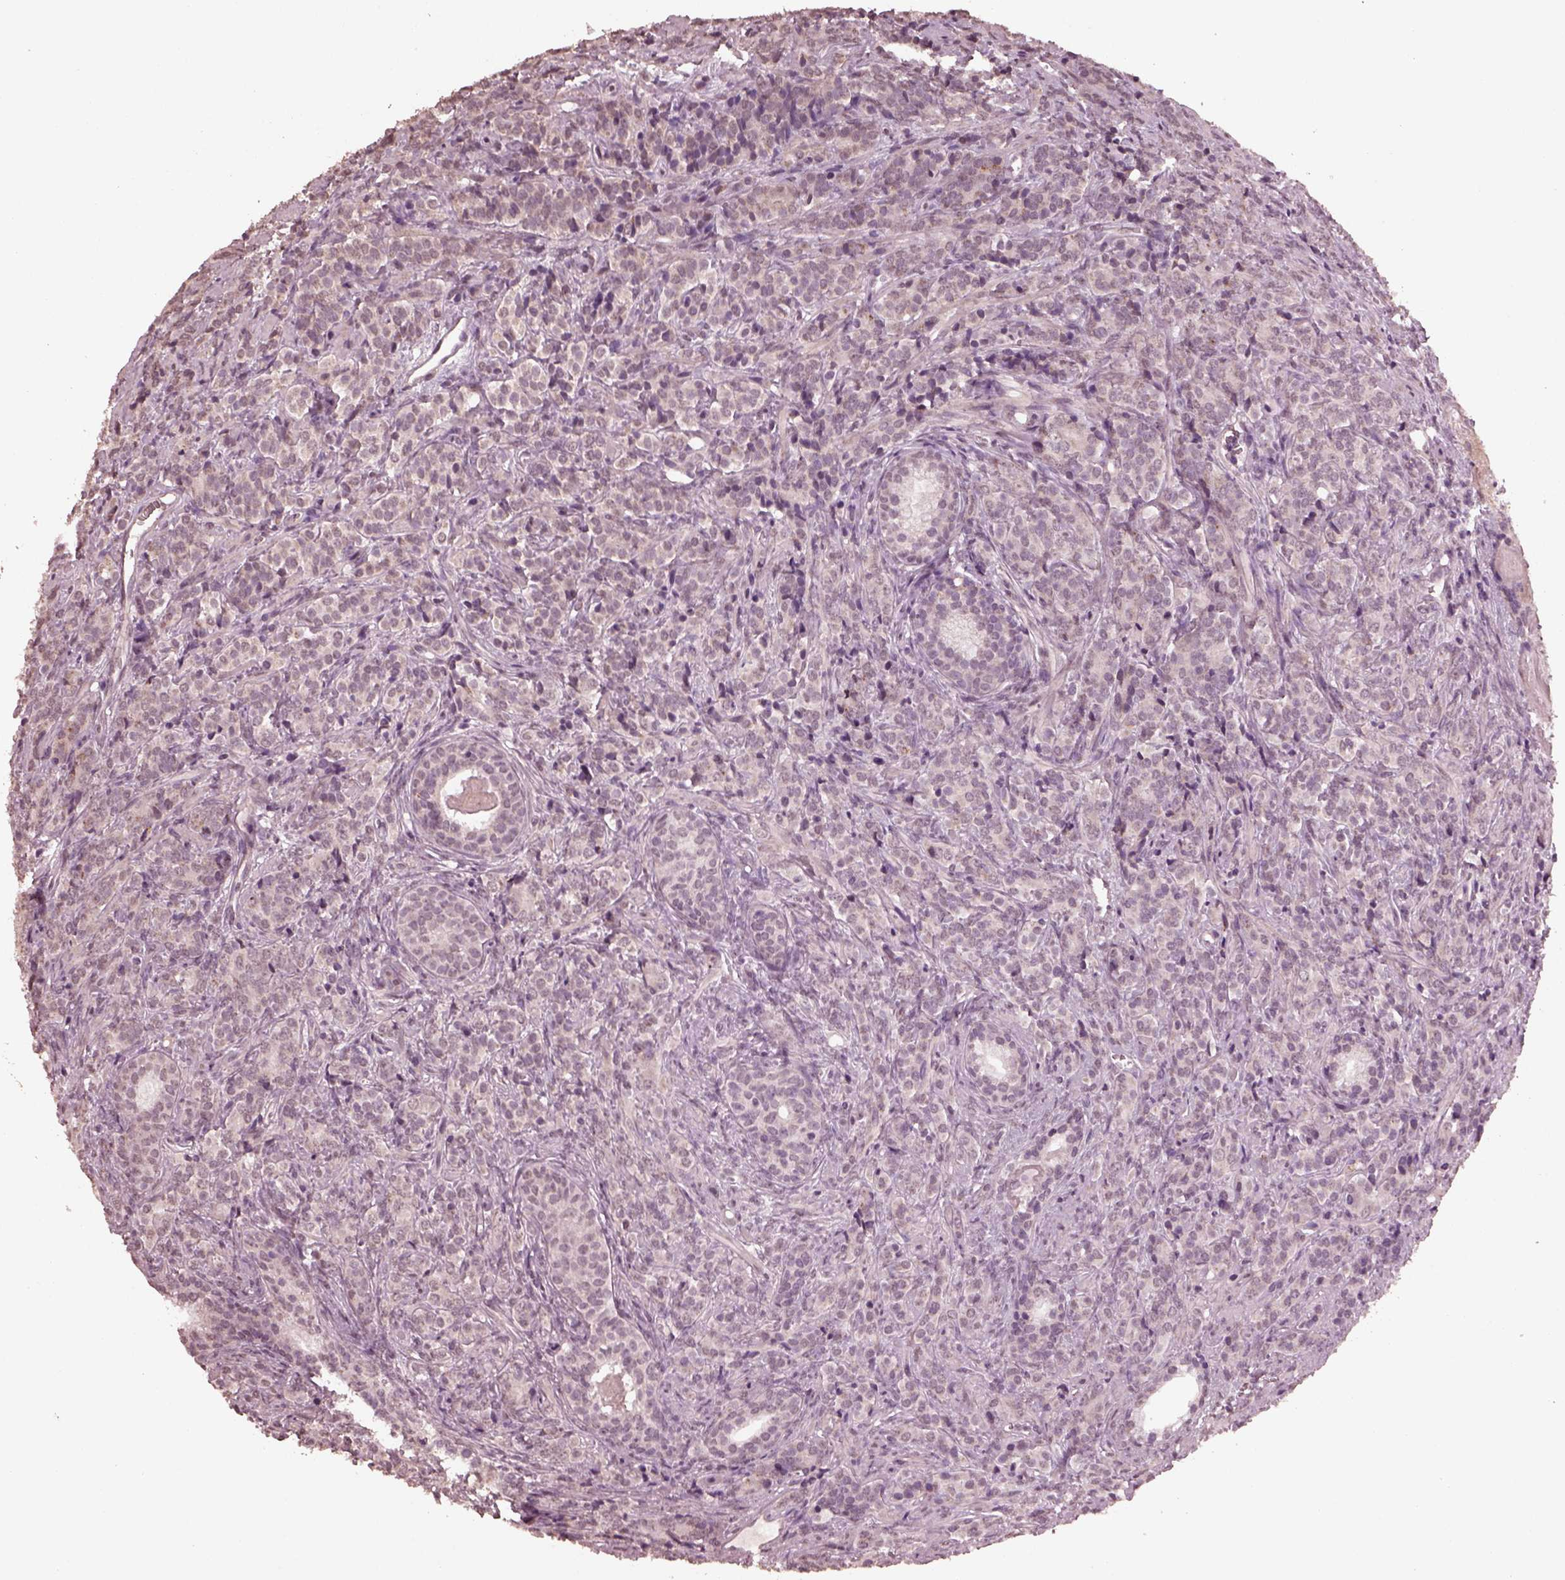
{"staining": {"intensity": "negative", "quantity": "none", "location": "none"}, "tissue": "prostate cancer", "cell_type": "Tumor cells", "image_type": "cancer", "snomed": [{"axis": "morphology", "description": "Adenocarcinoma, High grade"}, {"axis": "topography", "description": "Prostate"}], "caption": "Immunohistochemistry image of human prostate cancer (high-grade adenocarcinoma) stained for a protein (brown), which shows no expression in tumor cells. Brightfield microscopy of IHC stained with DAB (brown) and hematoxylin (blue), captured at high magnification.", "gene": "IL18RAP", "patient": {"sex": "male", "age": 84}}